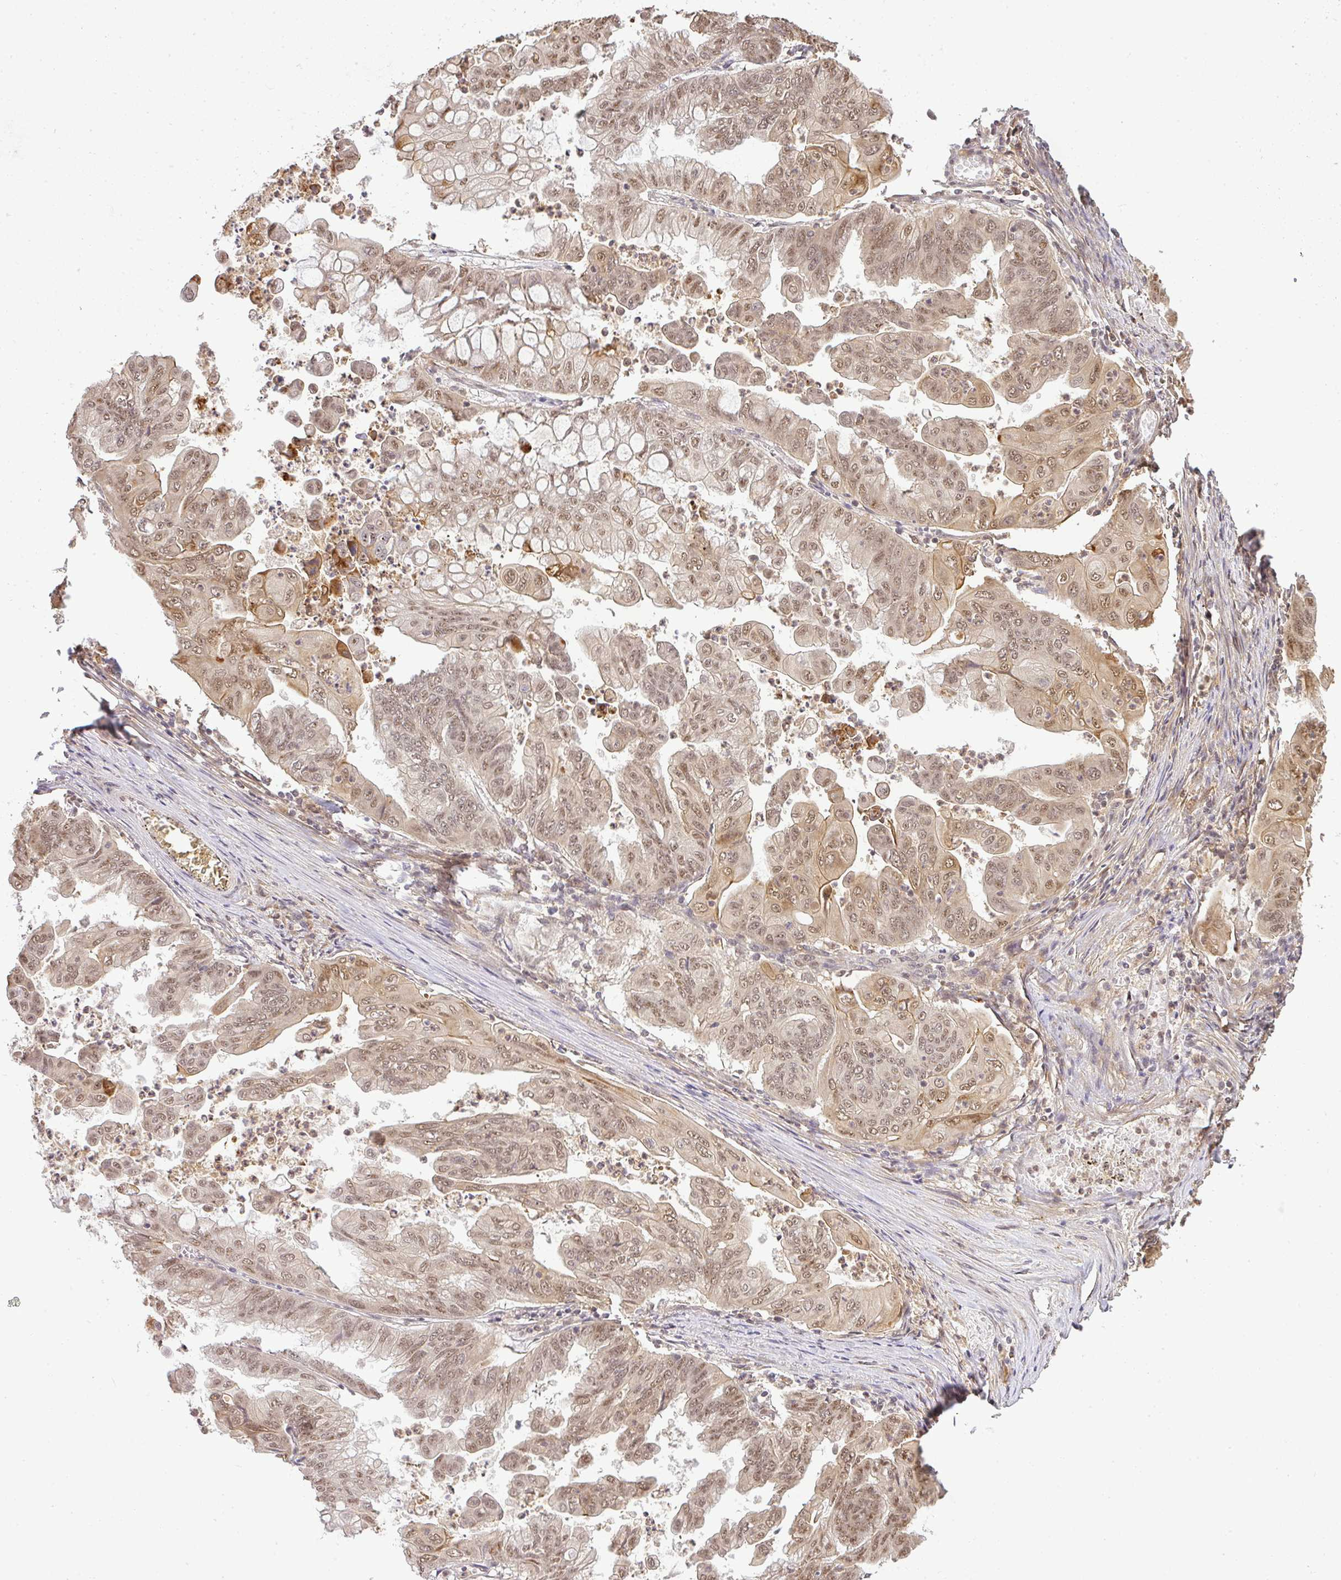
{"staining": {"intensity": "weak", "quantity": ">75%", "location": "cytoplasmic/membranous,nuclear"}, "tissue": "stomach cancer", "cell_type": "Tumor cells", "image_type": "cancer", "snomed": [{"axis": "morphology", "description": "Adenocarcinoma, NOS"}, {"axis": "topography", "description": "Stomach, upper"}], "caption": "The immunohistochemical stain highlights weak cytoplasmic/membranous and nuclear staining in tumor cells of stomach adenocarcinoma tissue. The staining was performed using DAB to visualize the protein expression in brown, while the nuclei were stained in blue with hematoxylin (Magnification: 20x).", "gene": "FAM153A", "patient": {"sex": "male", "age": 80}}